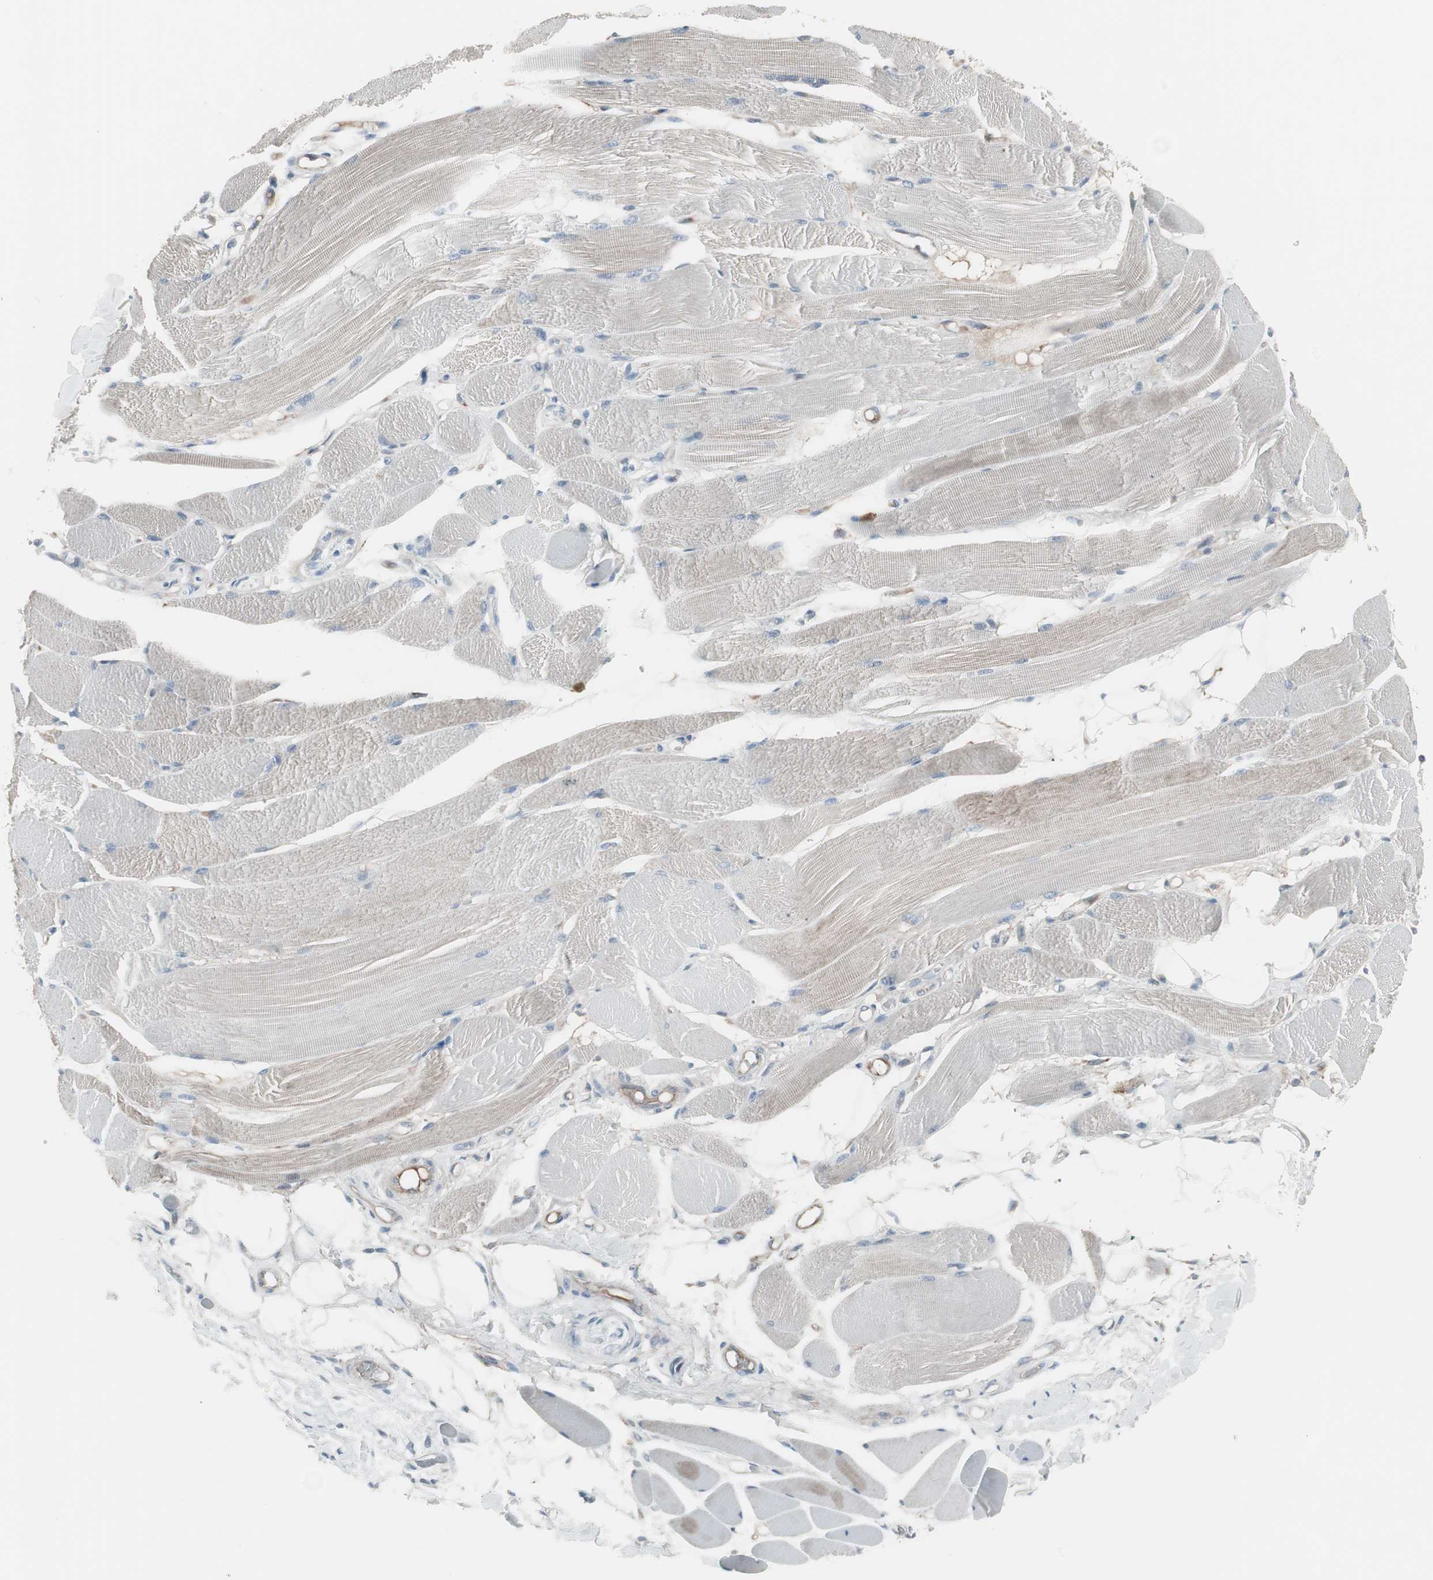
{"staining": {"intensity": "weak", "quantity": "<25%", "location": "cytoplasmic/membranous"}, "tissue": "skeletal muscle", "cell_type": "Myocytes", "image_type": "normal", "snomed": [{"axis": "morphology", "description": "Normal tissue, NOS"}, {"axis": "topography", "description": "Skeletal muscle"}, {"axis": "topography", "description": "Peripheral nerve tissue"}], "caption": "The photomicrograph demonstrates no staining of myocytes in normal skeletal muscle. (DAB (3,3'-diaminobenzidine) immunohistochemistry (IHC) with hematoxylin counter stain).", "gene": "ZSCAN32", "patient": {"sex": "female", "age": 84}}